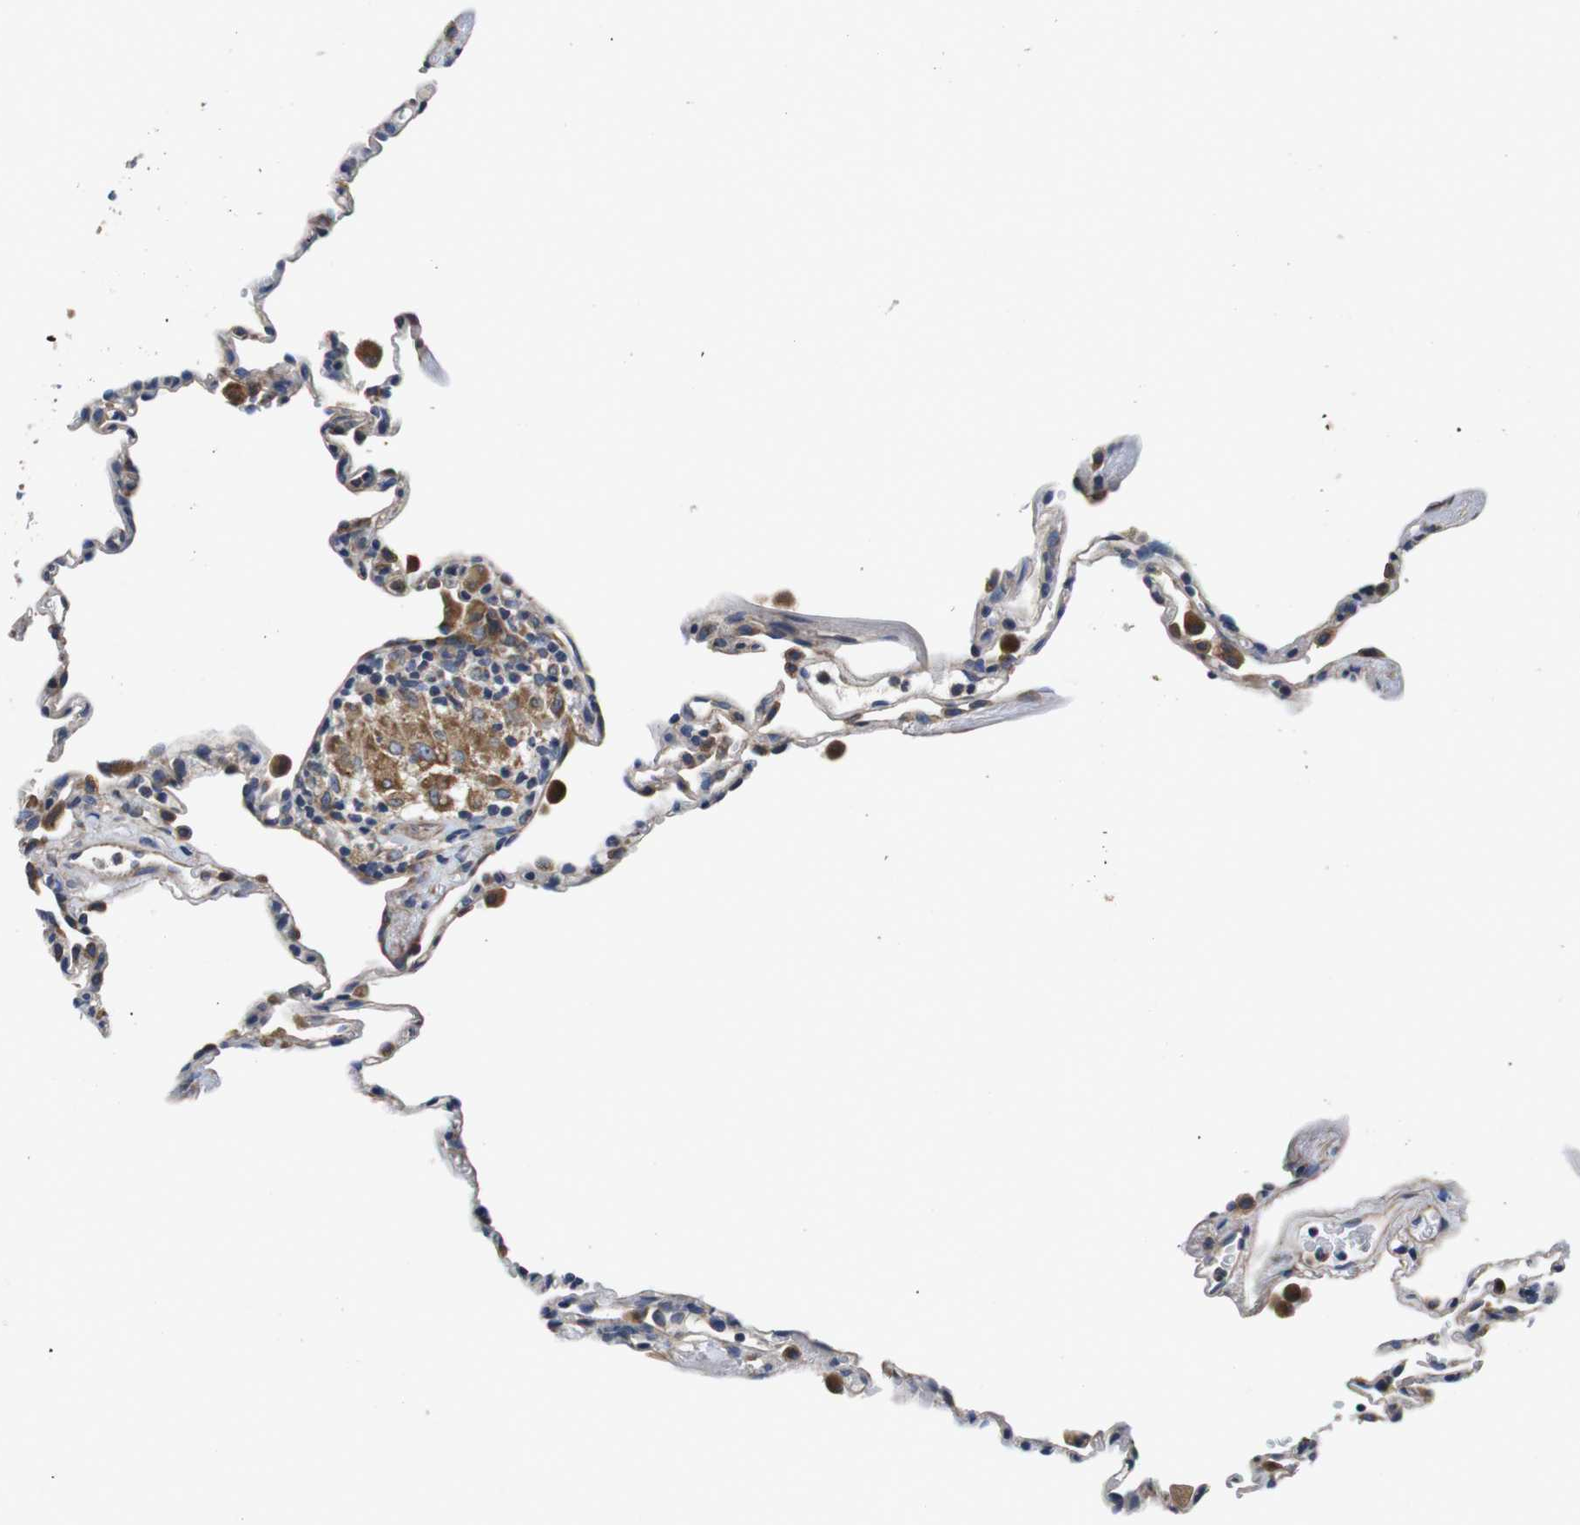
{"staining": {"intensity": "moderate", "quantity": "<25%", "location": "cytoplasmic/membranous"}, "tissue": "lung", "cell_type": "Alveolar cells", "image_type": "normal", "snomed": [{"axis": "morphology", "description": "Normal tissue, NOS"}, {"axis": "topography", "description": "Lung"}], "caption": "Protein analysis of benign lung reveals moderate cytoplasmic/membranous expression in approximately <25% of alveolar cells. (IHC, brightfield microscopy, high magnification).", "gene": "MARCHF7", "patient": {"sex": "male", "age": 59}}